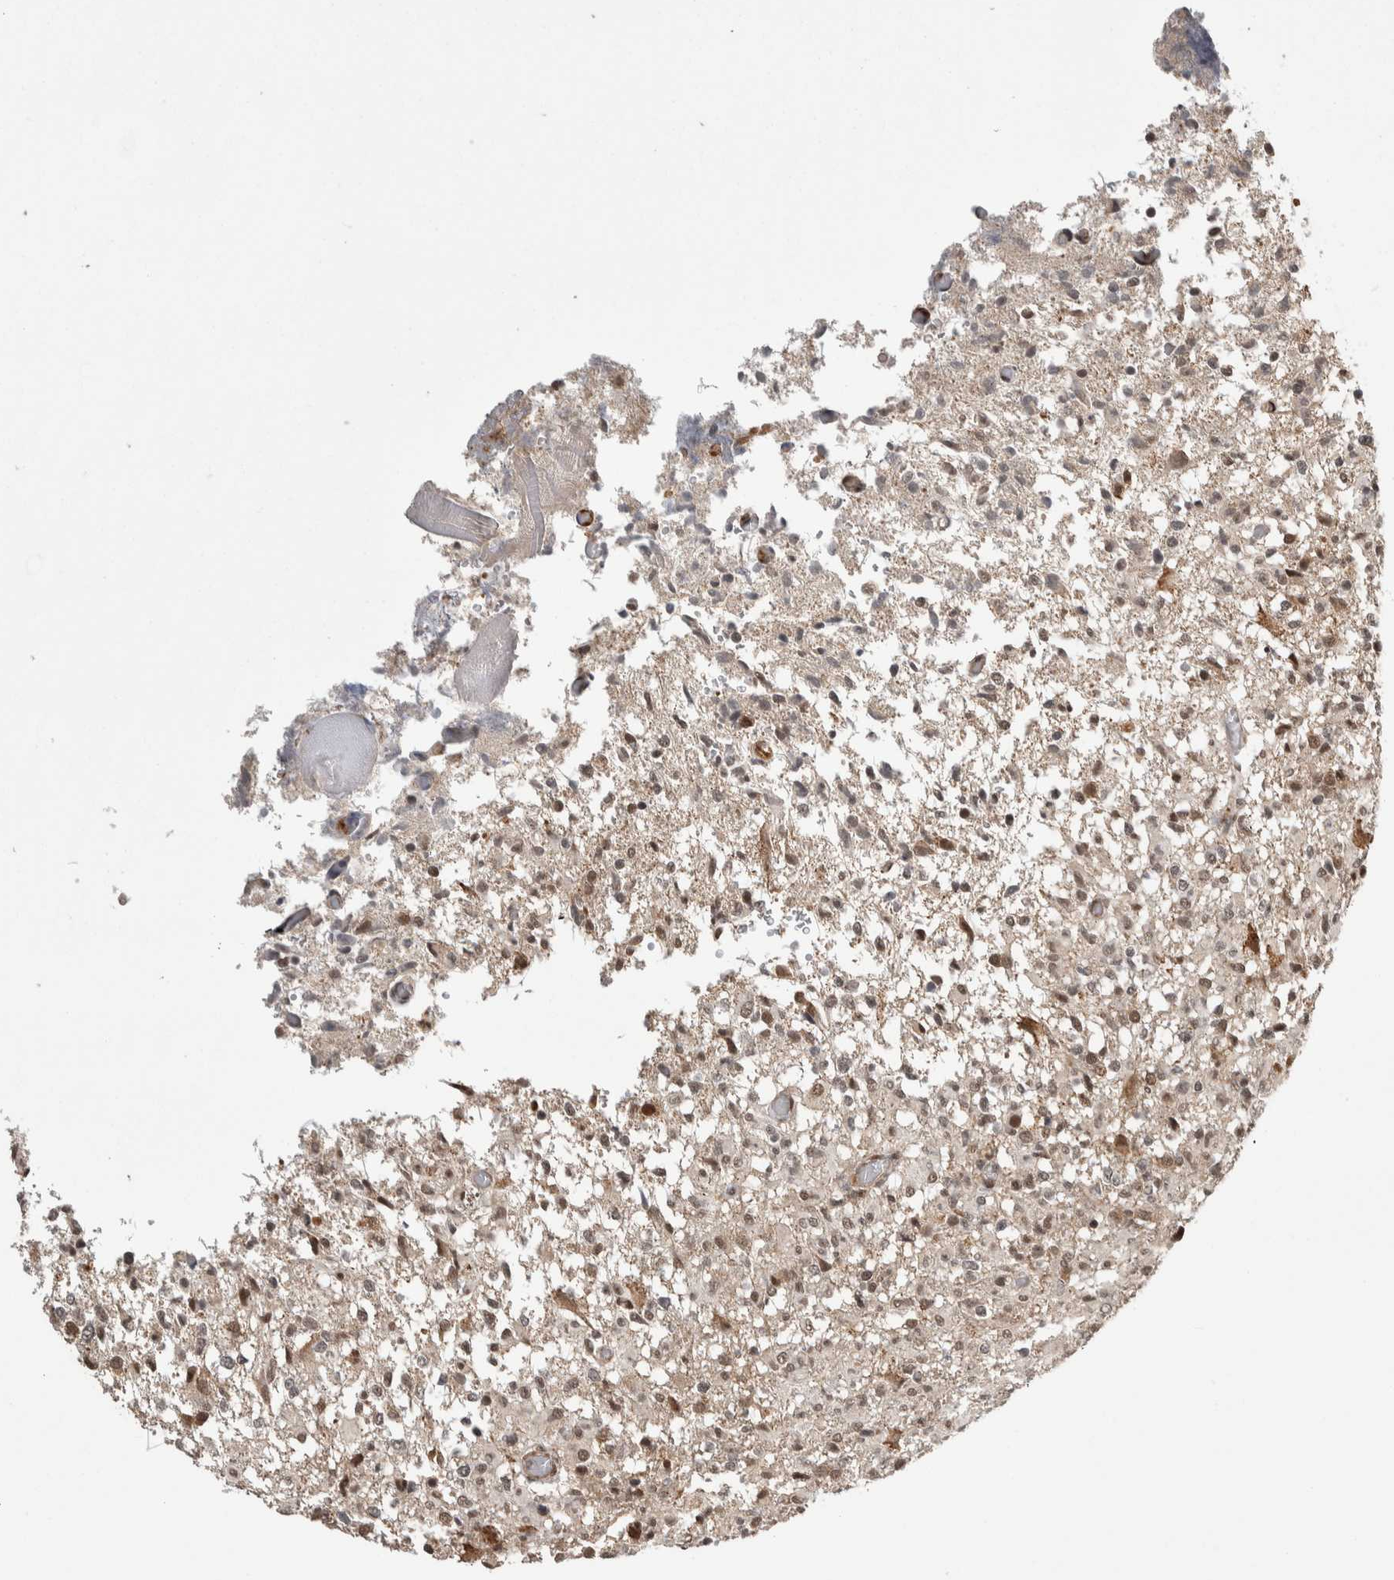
{"staining": {"intensity": "moderate", "quantity": ">75%", "location": "nuclear"}, "tissue": "glioma", "cell_type": "Tumor cells", "image_type": "cancer", "snomed": [{"axis": "morphology", "description": "Glioma, malignant, High grade"}, {"axis": "topography", "description": "Brain"}], "caption": "Immunohistochemical staining of human glioma displays moderate nuclear protein positivity in approximately >75% of tumor cells. (DAB (3,3'-diaminobenzidine) = brown stain, brightfield microscopy at high magnification).", "gene": "ZNF592", "patient": {"sex": "female", "age": 57}}